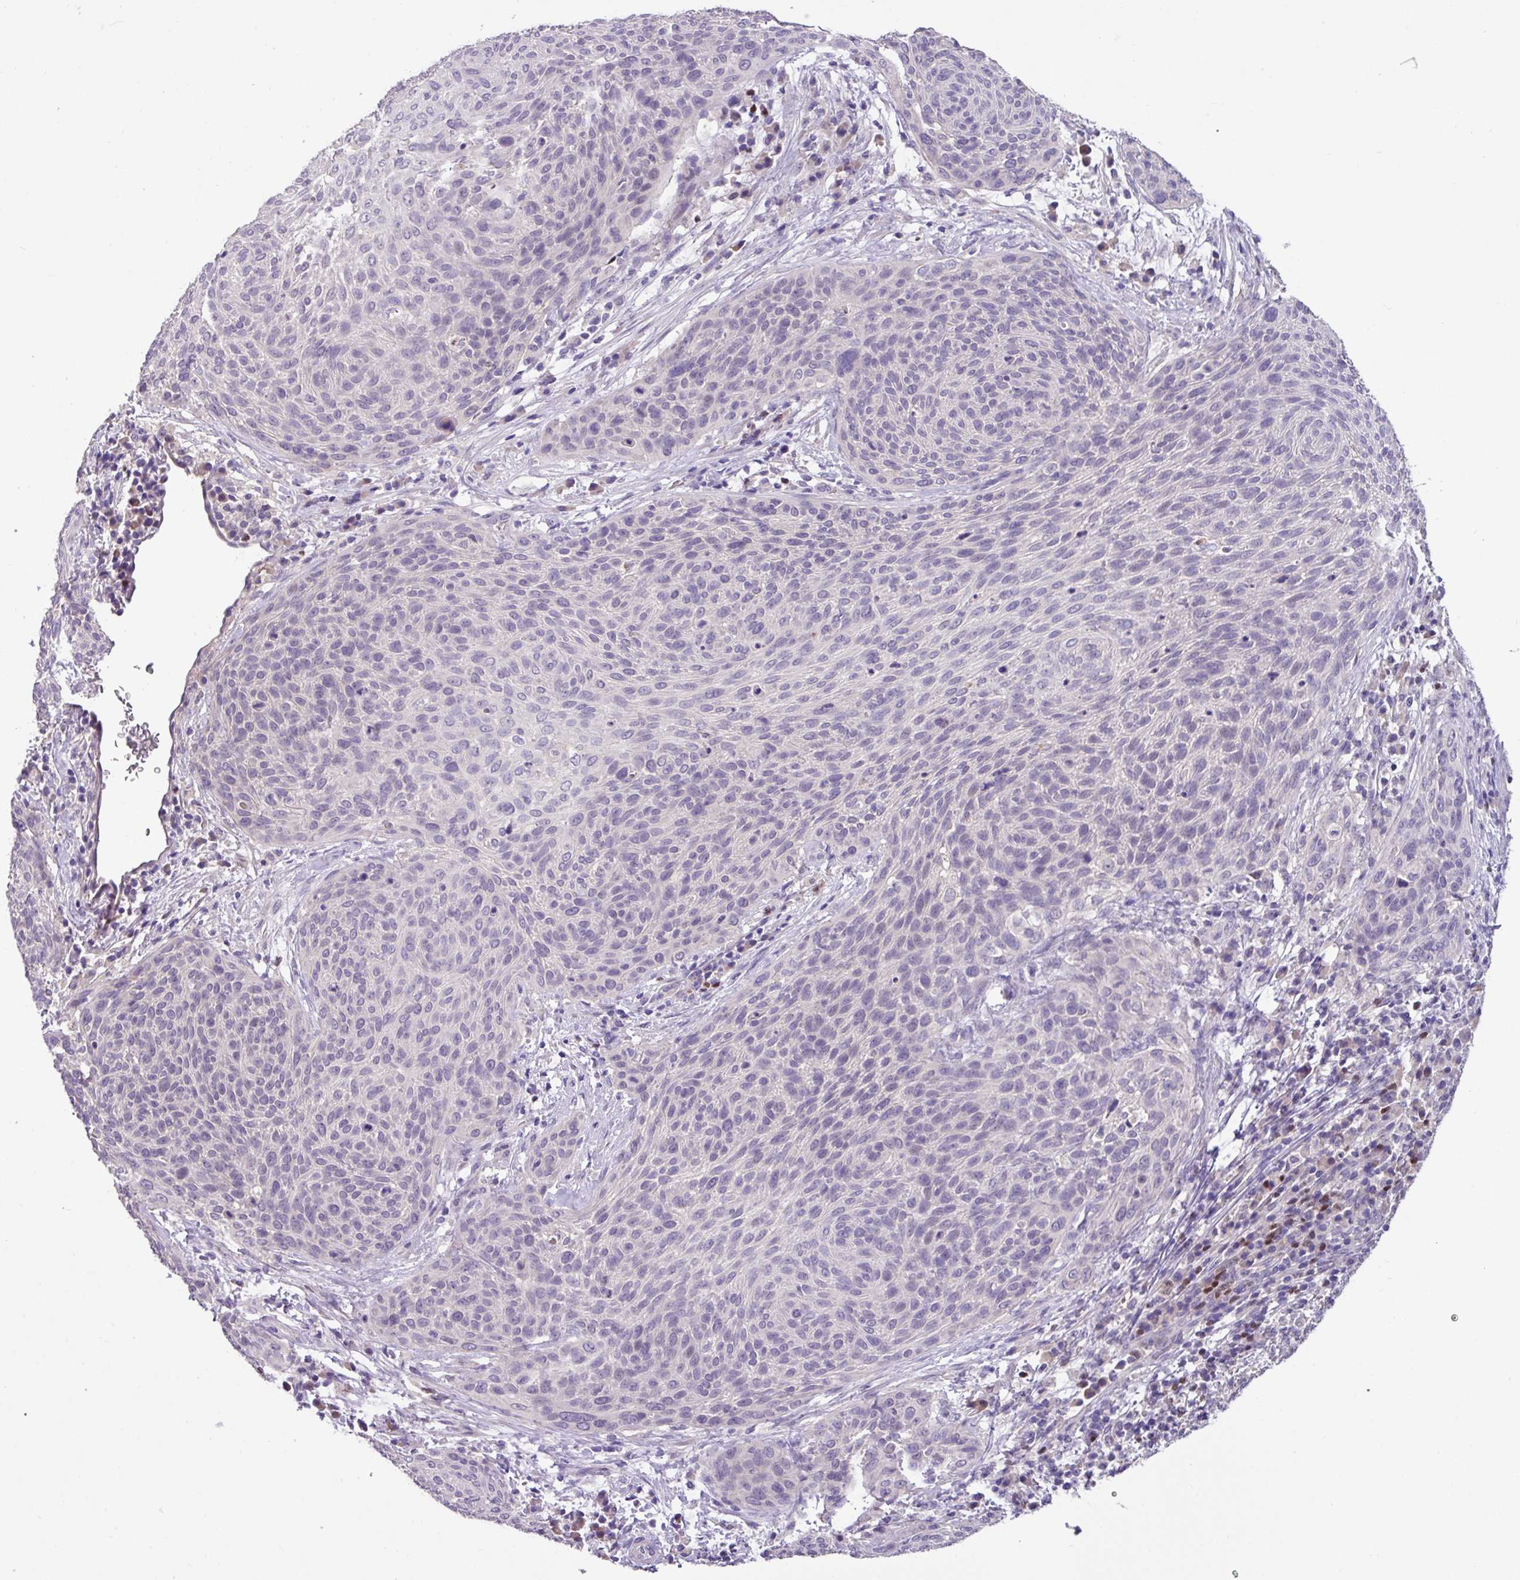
{"staining": {"intensity": "negative", "quantity": "none", "location": "none"}, "tissue": "cervical cancer", "cell_type": "Tumor cells", "image_type": "cancer", "snomed": [{"axis": "morphology", "description": "Squamous cell carcinoma, NOS"}, {"axis": "topography", "description": "Cervix"}], "caption": "Immunohistochemistry (IHC) image of human cervical squamous cell carcinoma stained for a protein (brown), which reveals no expression in tumor cells.", "gene": "PAX8", "patient": {"sex": "female", "age": 31}}